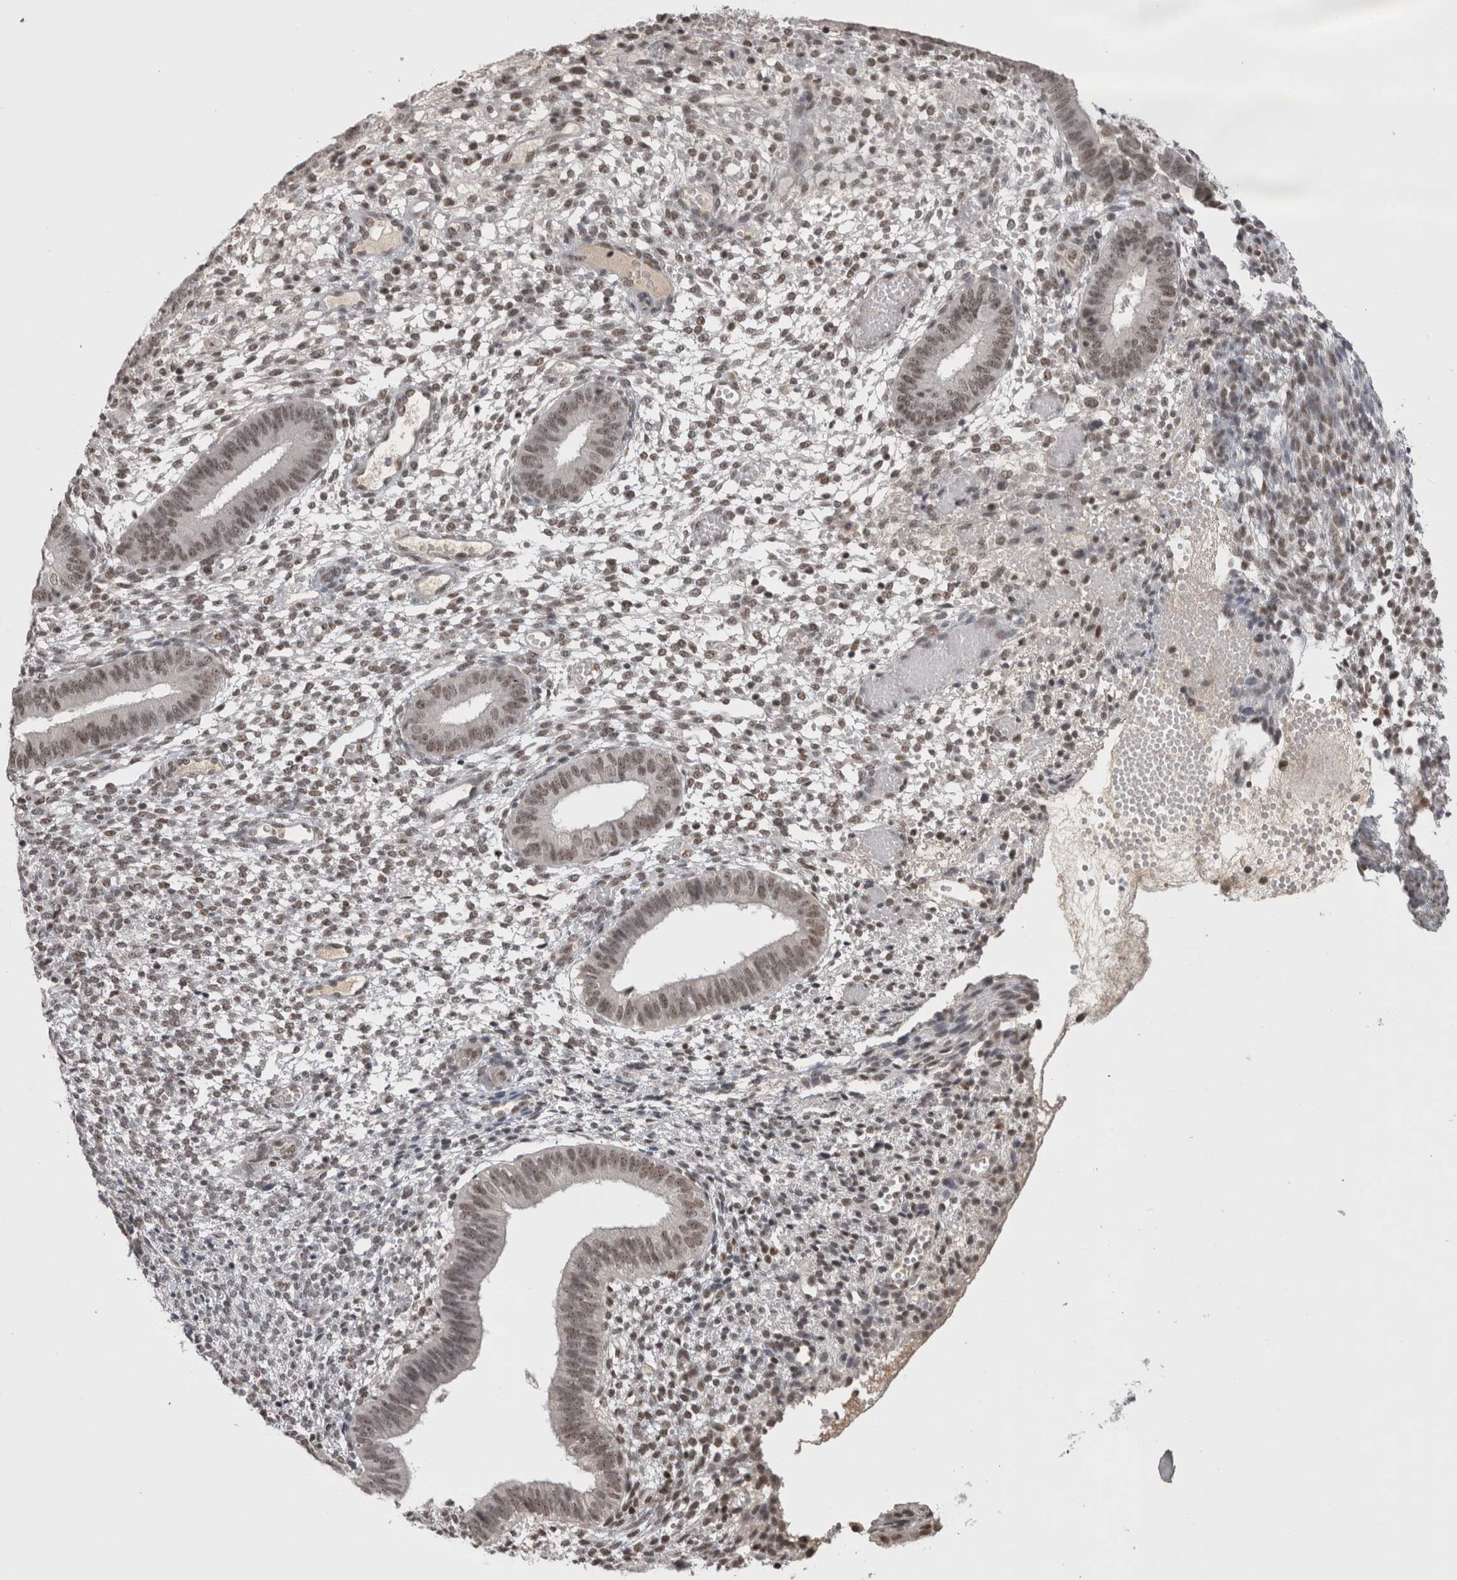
{"staining": {"intensity": "moderate", "quantity": "<25%", "location": "nuclear"}, "tissue": "endometrium", "cell_type": "Cells in endometrial stroma", "image_type": "normal", "snomed": [{"axis": "morphology", "description": "Normal tissue, NOS"}, {"axis": "topography", "description": "Endometrium"}], "caption": "IHC (DAB (3,3'-diaminobenzidine)) staining of normal endometrium exhibits moderate nuclear protein positivity in approximately <25% of cells in endometrial stroma. The staining is performed using DAB brown chromogen to label protein expression. The nuclei are counter-stained blue using hematoxylin.", "gene": "DAXX", "patient": {"sex": "female", "age": 46}}